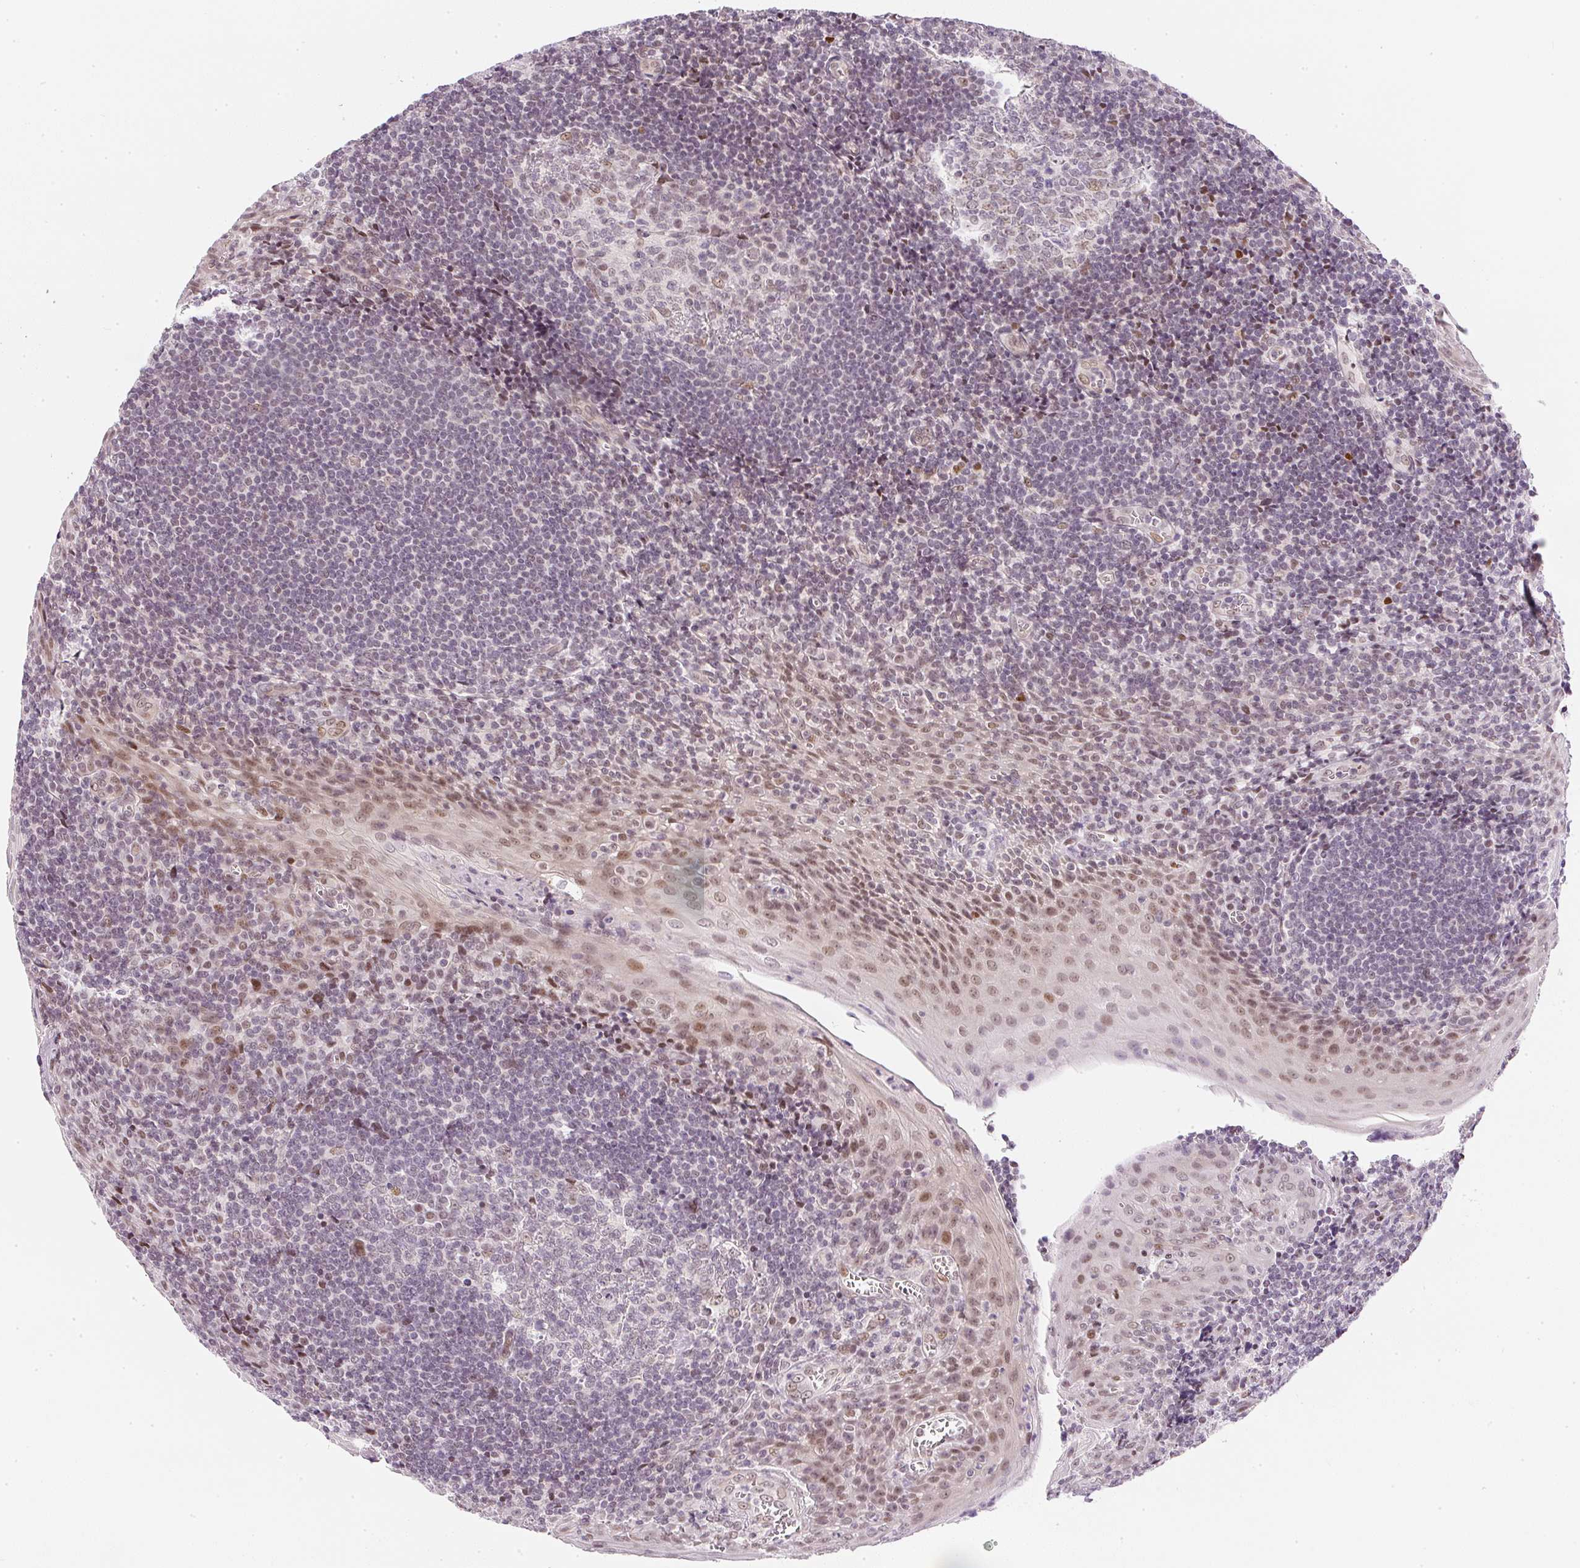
{"staining": {"intensity": "weak", "quantity": "25%-75%", "location": "nuclear"}, "tissue": "tonsil", "cell_type": "Germinal center cells", "image_type": "normal", "snomed": [{"axis": "morphology", "description": "Normal tissue, NOS"}, {"axis": "topography", "description": "Tonsil"}], "caption": "IHC image of benign tonsil: human tonsil stained using immunohistochemistry (IHC) reveals low levels of weak protein expression localized specifically in the nuclear of germinal center cells, appearing as a nuclear brown color.", "gene": "DPPA4", "patient": {"sex": "male", "age": 27}}